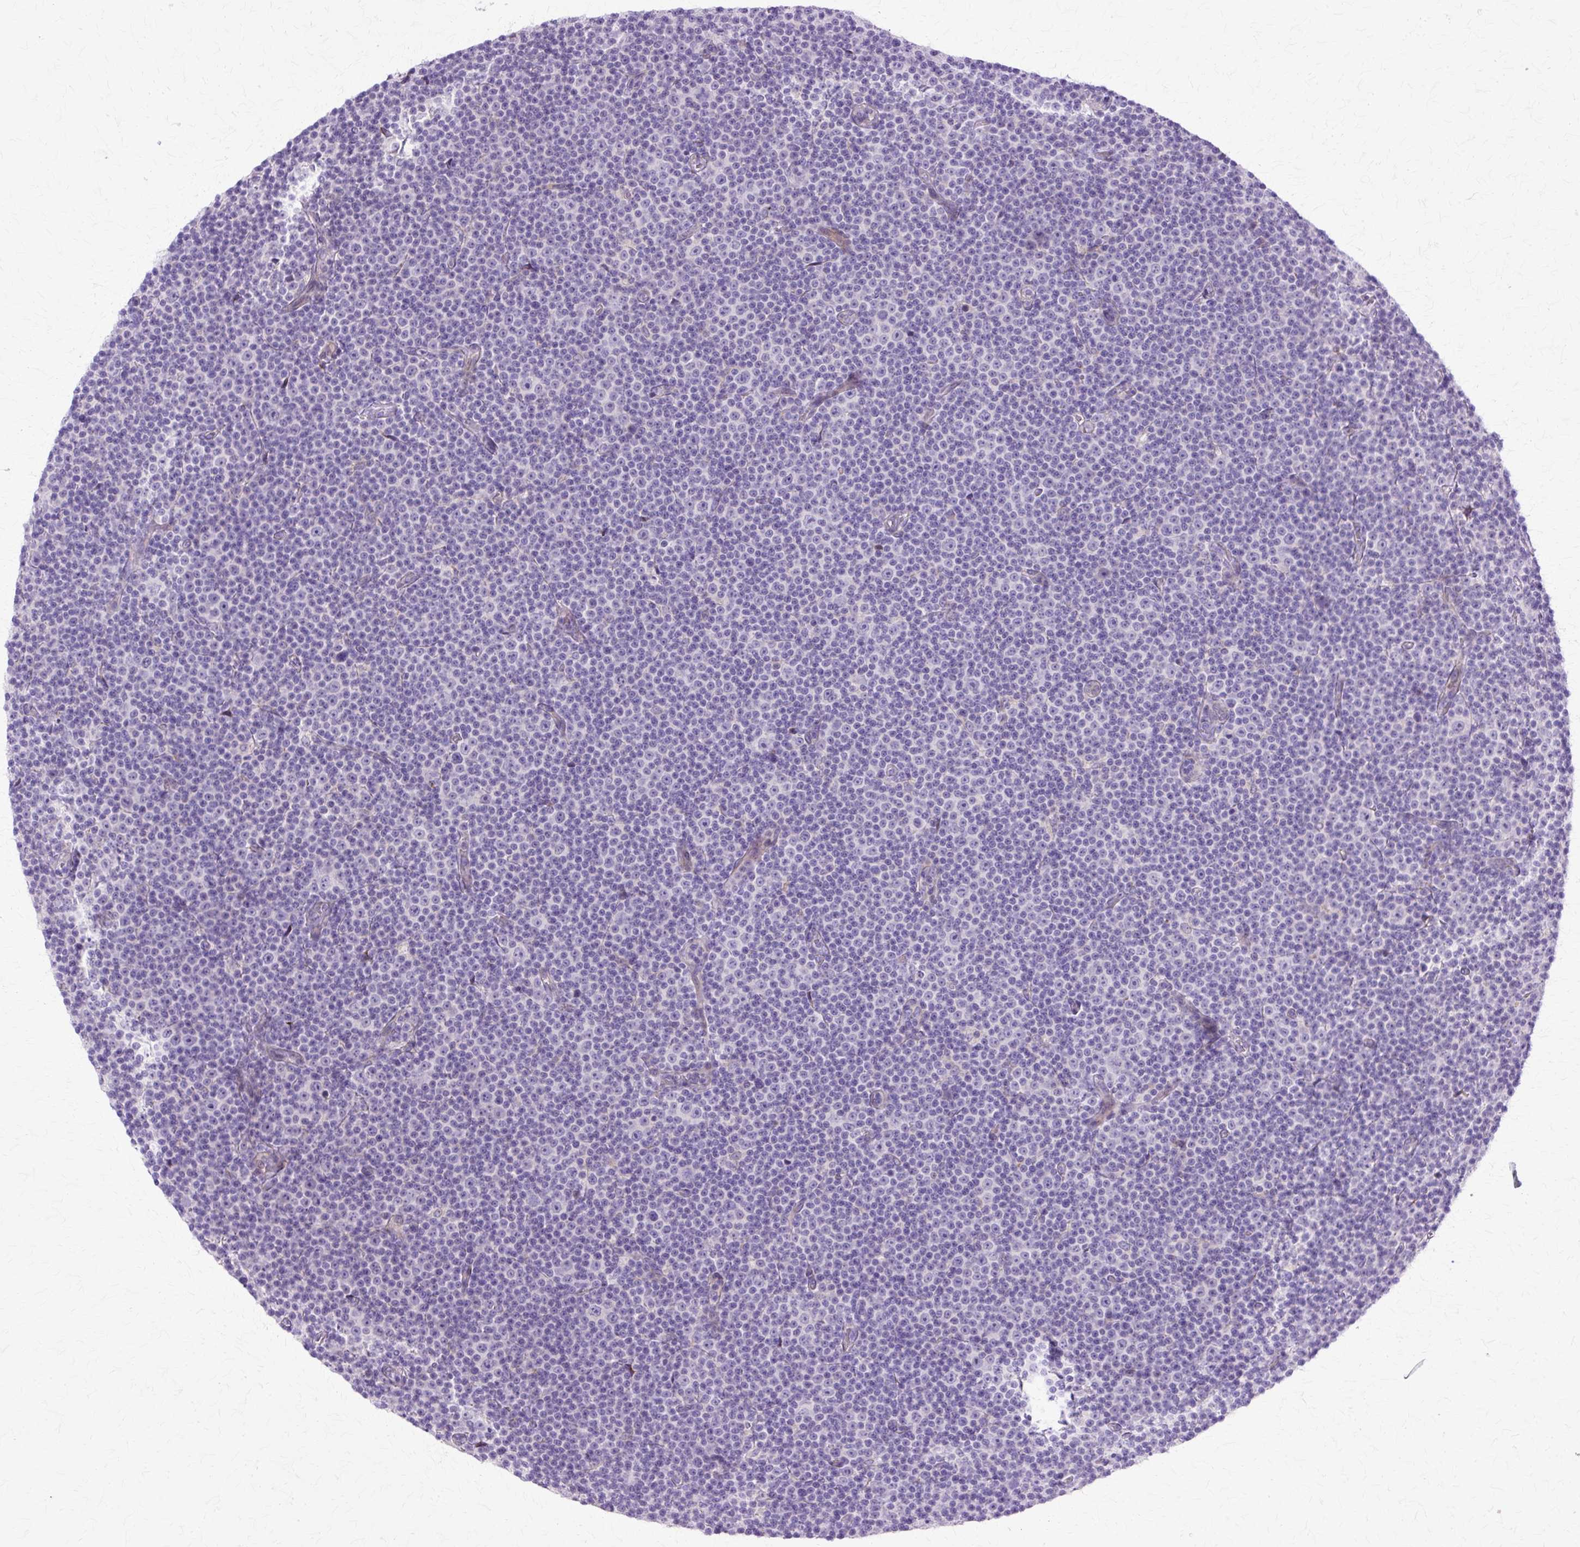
{"staining": {"intensity": "negative", "quantity": "none", "location": "none"}, "tissue": "lymphoma", "cell_type": "Tumor cells", "image_type": "cancer", "snomed": [{"axis": "morphology", "description": "Malignant lymphoma, non-Hodgkin's type, Low grade"}, {"axis": "topography", "description": "Lymph node"}], "caption": "High magnification brightfield microscopy of low-grade malignant lymphoma, non-Hodgkin's type stained with DAB (3,3'-diaminobenzidine) (brown) and counterstained with hematoxylin (blue): tumor cells show no significant positivity. (DAB IHC, high magnification).", "gene": "TBC1D3G", "patient": {"sex": "female", "age": 67}}